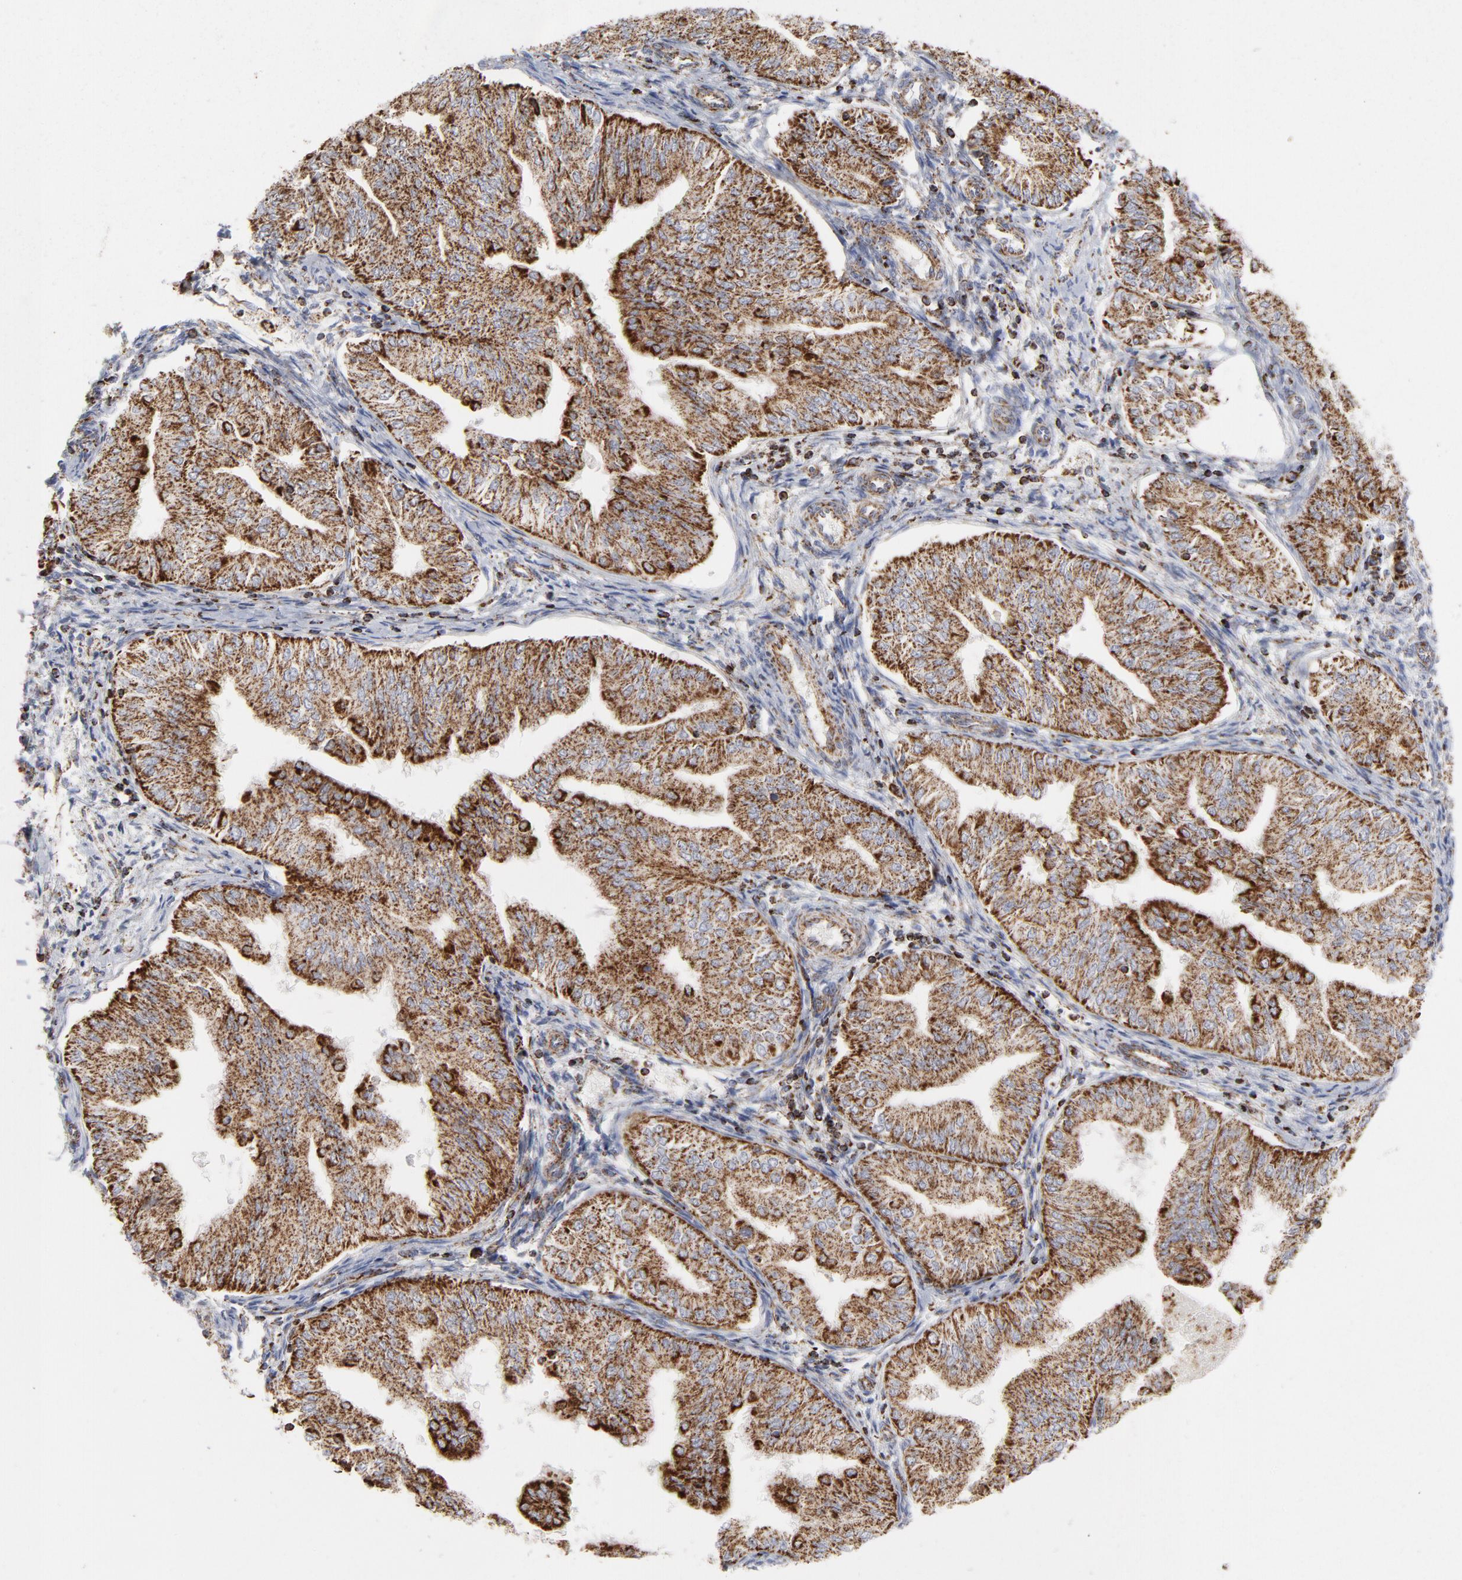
{"staining": {"intensity": "strong", "quantity": ">75%", "location": "cytoplasmic/membranous"}, "tissue": "endometrial cancer", "cell_type": "Tumor cells", "image_type": "cancer", "snomed": [{"axis": "morphology", "description": "Adenocarcinoma, NOS"}, {"axis": "topography", "description": "Endometrium"}], "caption": "Immunohistochemistry (DAB) staining of human endometrial cancer exhibits strong cytoplasmic/membranous protein expression in approximately >75% of tumor cells.", "gene": "ASB3", "patient": {"sex": "female", "age": 53}}